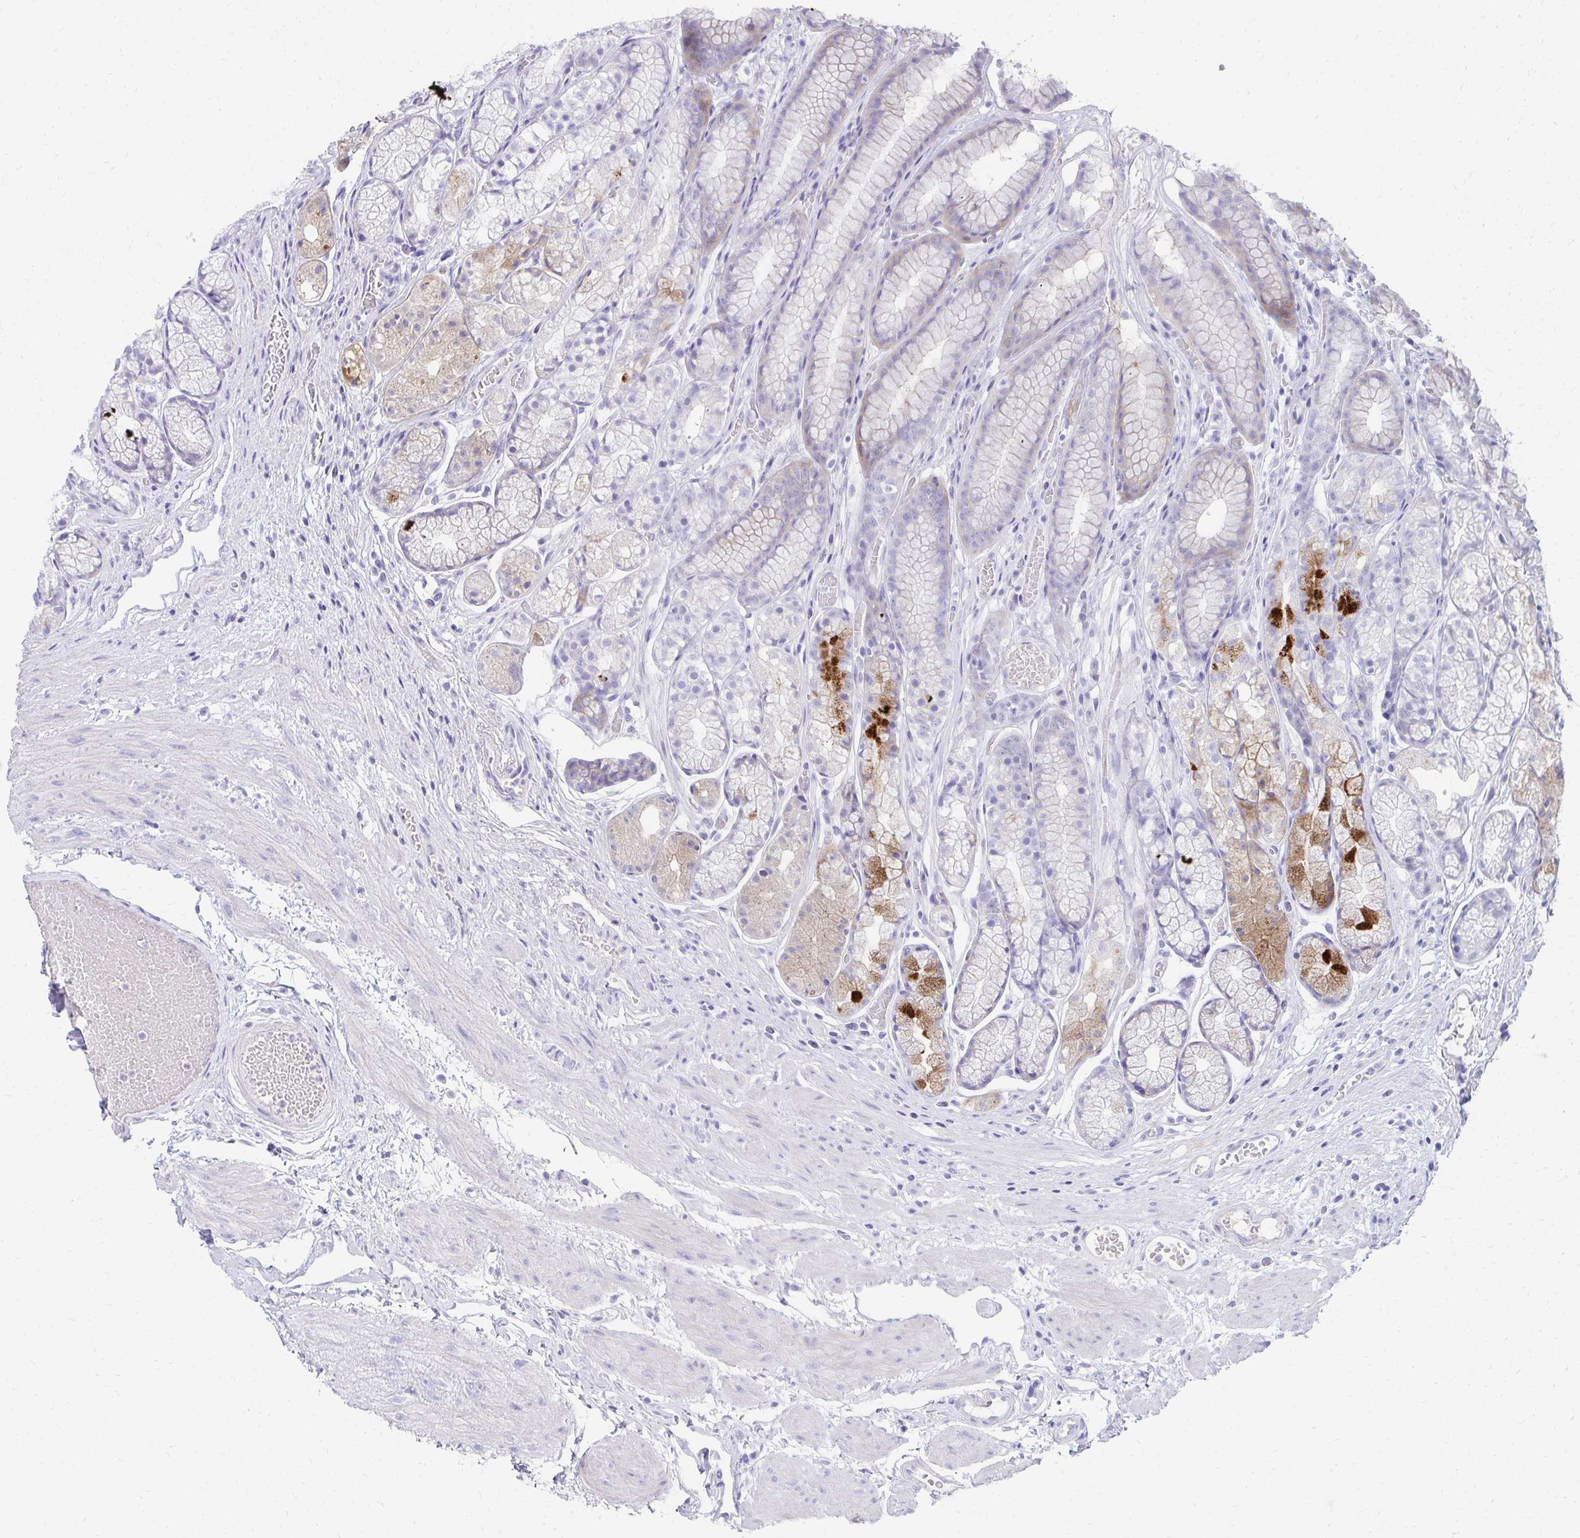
{"staining": {"intensity": "moderate", "quantity": "<25%", "location": "cytoplasmic/membranous"}, "tissue": "stomach", "cell_type": "Glandular cells", "image_type": "normal", "snomed": [{"axis": "morphology", "description": "Normal tissue, NOS"}, {"axis": "topography", "description": "Smooth muscle"}, {"axis": "topography", "description": "Stomach"}], "caption": "A brown stain shows moderate cytoplasmic/membranous positivity of a protein in glandular cells of unremarkable stomach. The staining was performed using DAB to visualize the protein expression in brown, while the nuclei were stained in blue with hematoxylin (Magnification: 20x).", "gene": "SEC14L3", "patient": {"sex": "male", "age": 70}}